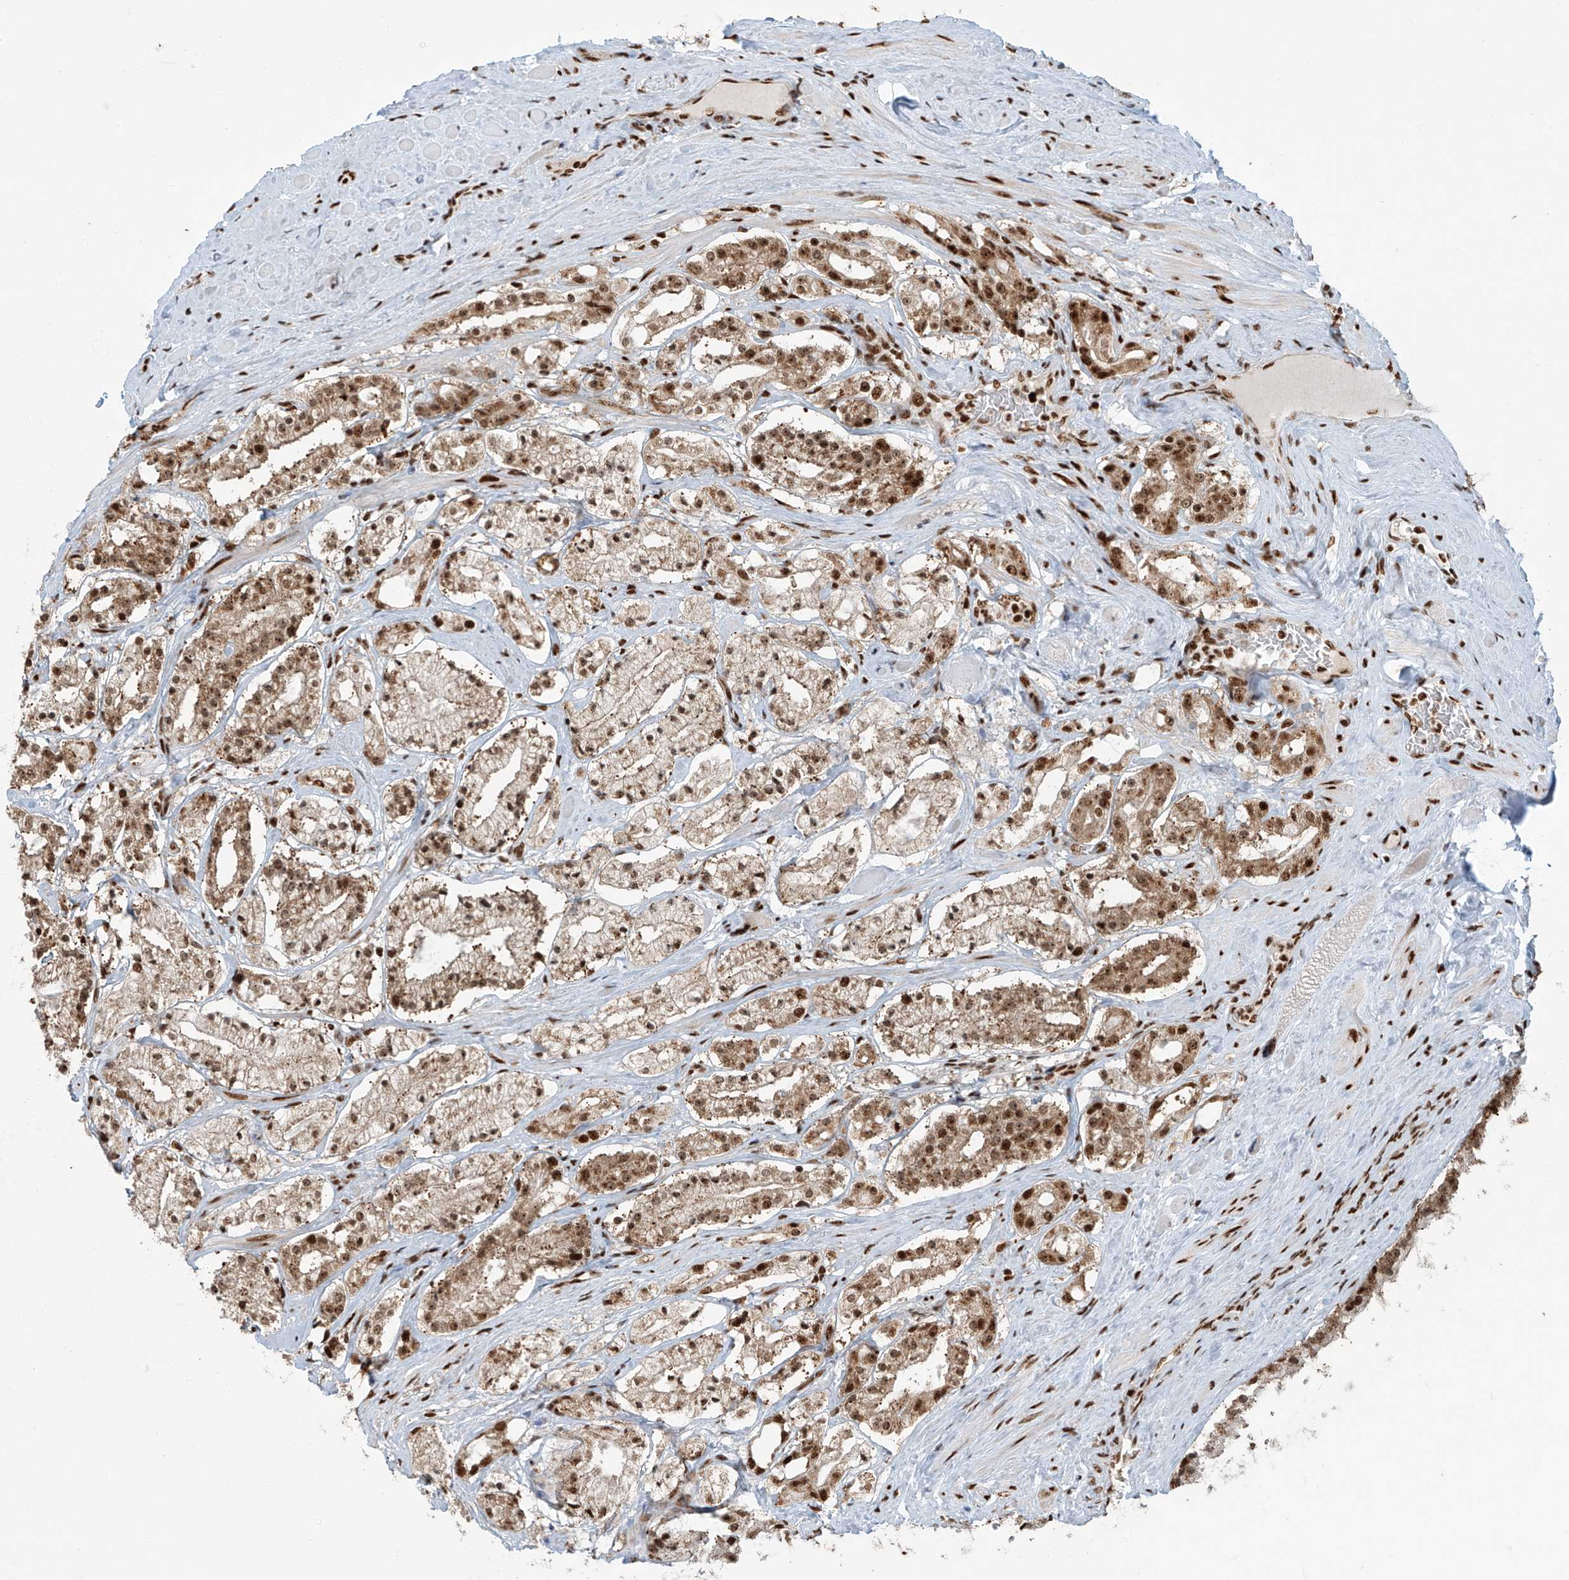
{"staining": {"intensity": "strong", "quantity": ">75%", "location": "cytoplasmic/membranous,nuclear"}, "tissue": "prostate cancer", "cell_type": "Tumor cells", "image_type": "cancer", "snomed": [{"axis": "morphology", "description": "Adenocarcinoma, High grade"}, {"axis": "topography", "description": "Prostate"}], "caption": "IHC staining of prostate cancer (high-grade adenocarcinoma), which exhibits high levels of strong cytoplasmic/membranous and nuclear expression in approximately >75% of tumor cells indicating strong cytoplasmic/membranous and nuclear protein expression. The staining was performed using DAB (3,3'-diaminobenzidine) (brown) for protein detection and nuclei were counterstained in hematoxylin (blue).", "gene": "FAM193B", "patient": {"sex": "male", "age": 64}}